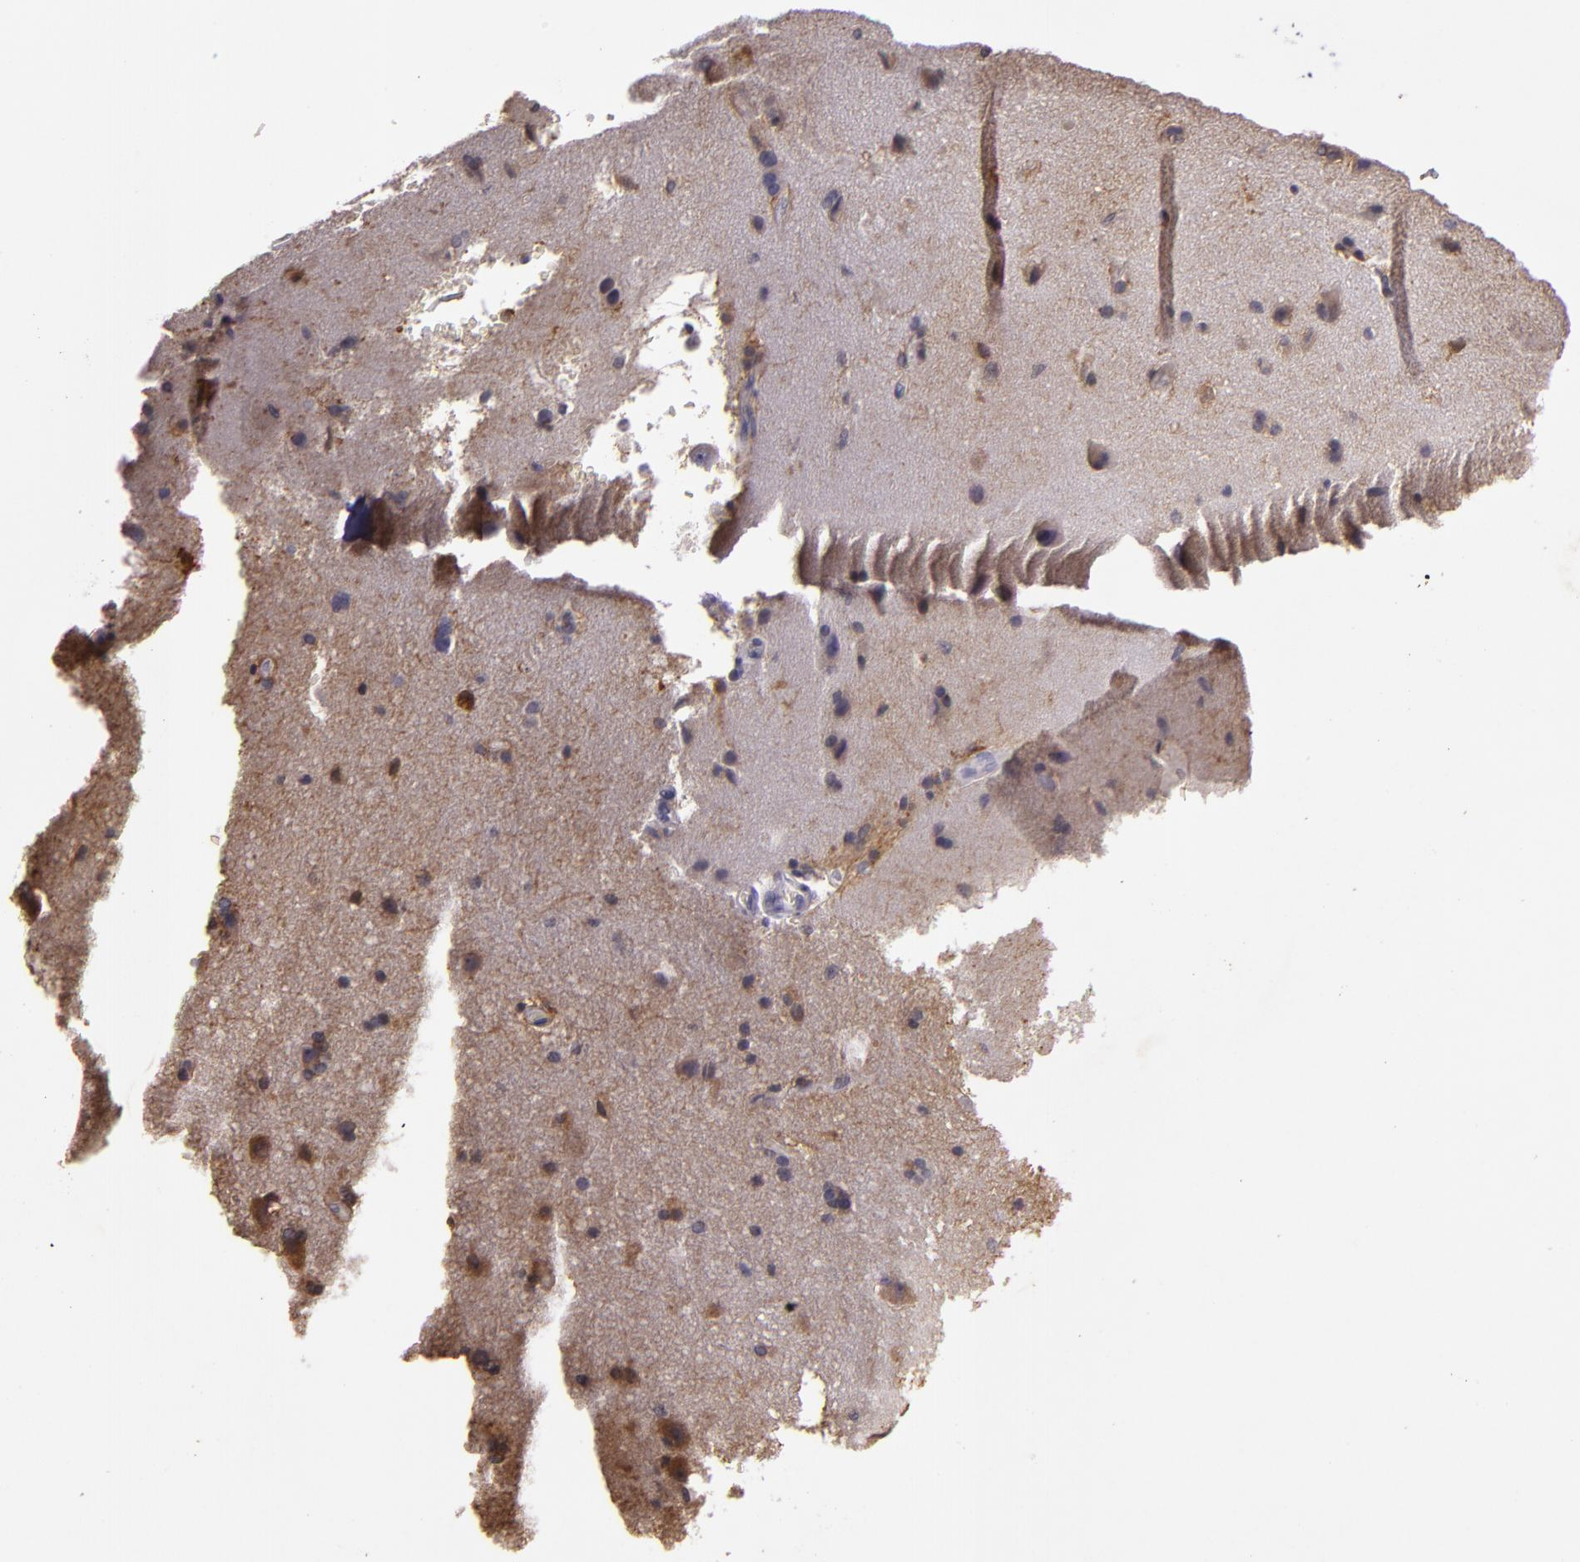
{"staining": {"intensity": "negative", "quantity": "none", "location": "none"}, "tissue": "cerebral cortex", "cell_type": "Endothelial cells", "image_type": "normal", "snomed": [{"axis": "morphology", "description": "Normal tissue, NOS"}, {"axis": "topography", "description": "Cerebral cortex"}], "caption": "IHC of normal human cerebral cortex displays no expression in endothelial cells.", "gene": "SLC9A3R1", "patient": {"sex": "female", "age": 45}}